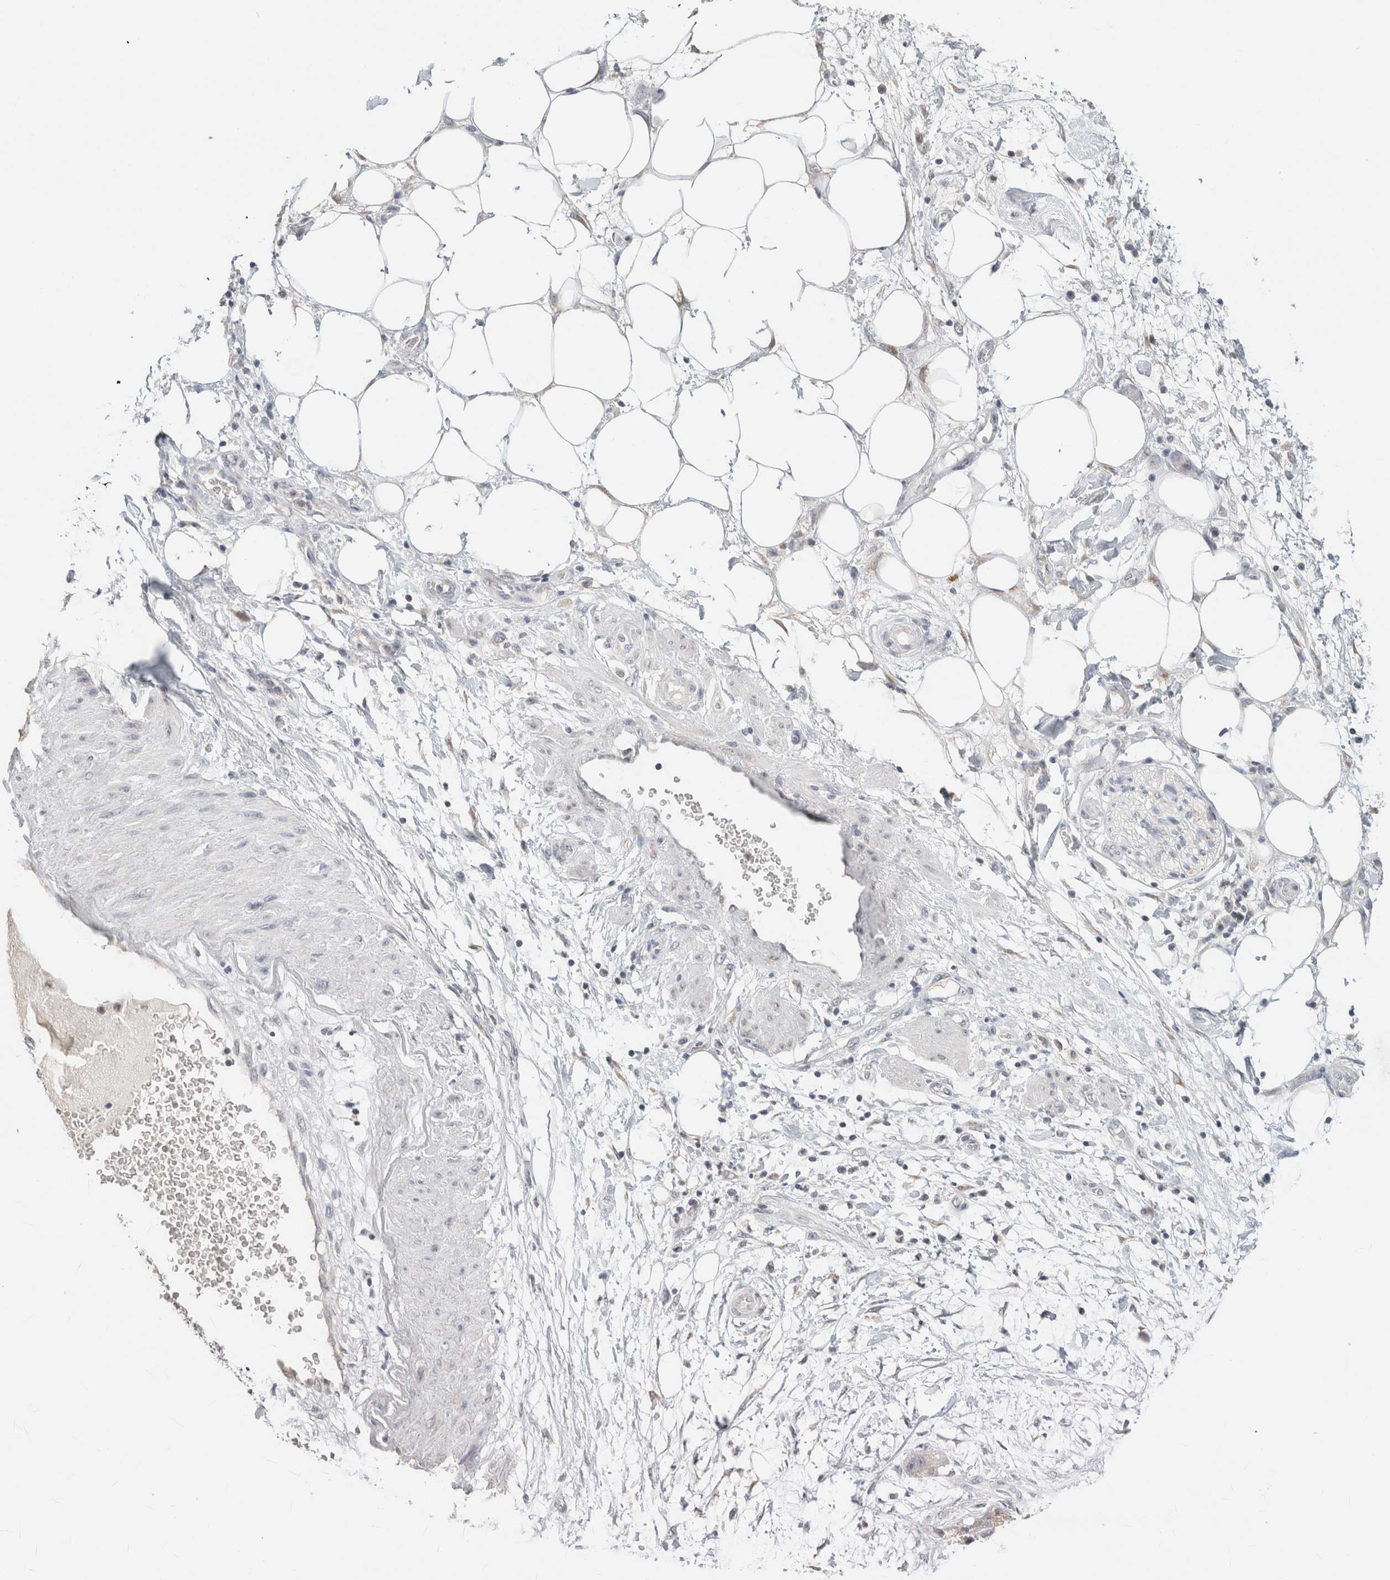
{"staining": {"intensity": "negative", "quantity": "none", "location": "none"}, "tissue": "pancreatic cancer", "cell_type": "Tumor cells", "image_type": "cancer", "snomed": [{"axis": "morphology", "description": "Adenocarcinoma, NOS"}, {"axis": "topography", "description": "Pancreas"}], "caption": "Pancreatic cancer (adenocarcinoma) was stained to show a protein in brown. There is no significant staining in tumor cells.", "gene": "CRAT", "patient": {"sex": "female", "age": 78}}